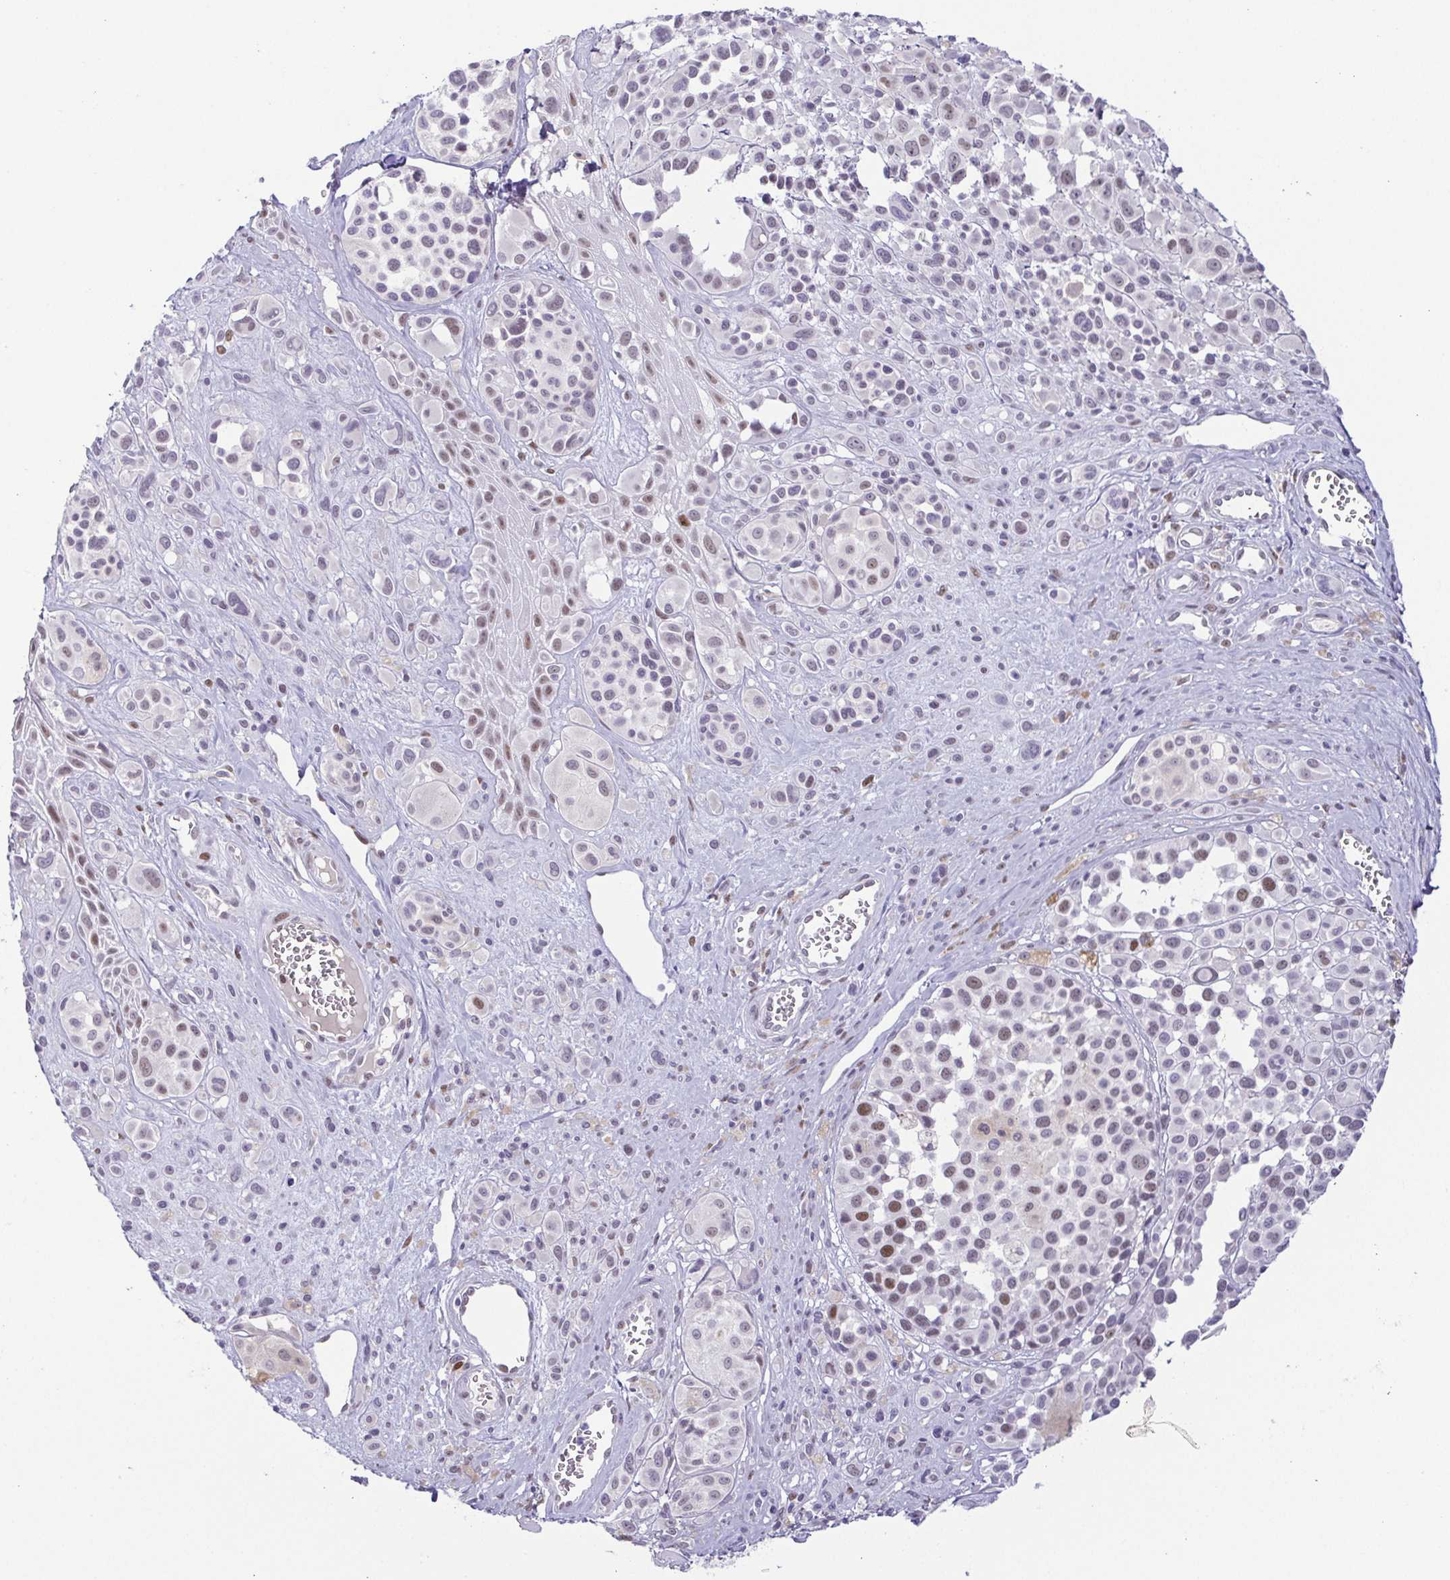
{"staining": {"intensity": "moderate", "quantity": "<25%", "location": "nuclear"}, "tissue": "melanoma", "cell_type": "Tumor cells", "image_type": "cancer", "snomed": [{"axis": "morphology", "description": "Malignant melanoma, NOS"}, {"axis": "topography", "description": "Skin"}], "caption": "Melanoma stained with a brown dye shows moderate nuclear positive staining in about <25% of tumor cells.", "gene": "TCF3", "patient": {"sex": "male", "age": 77}}